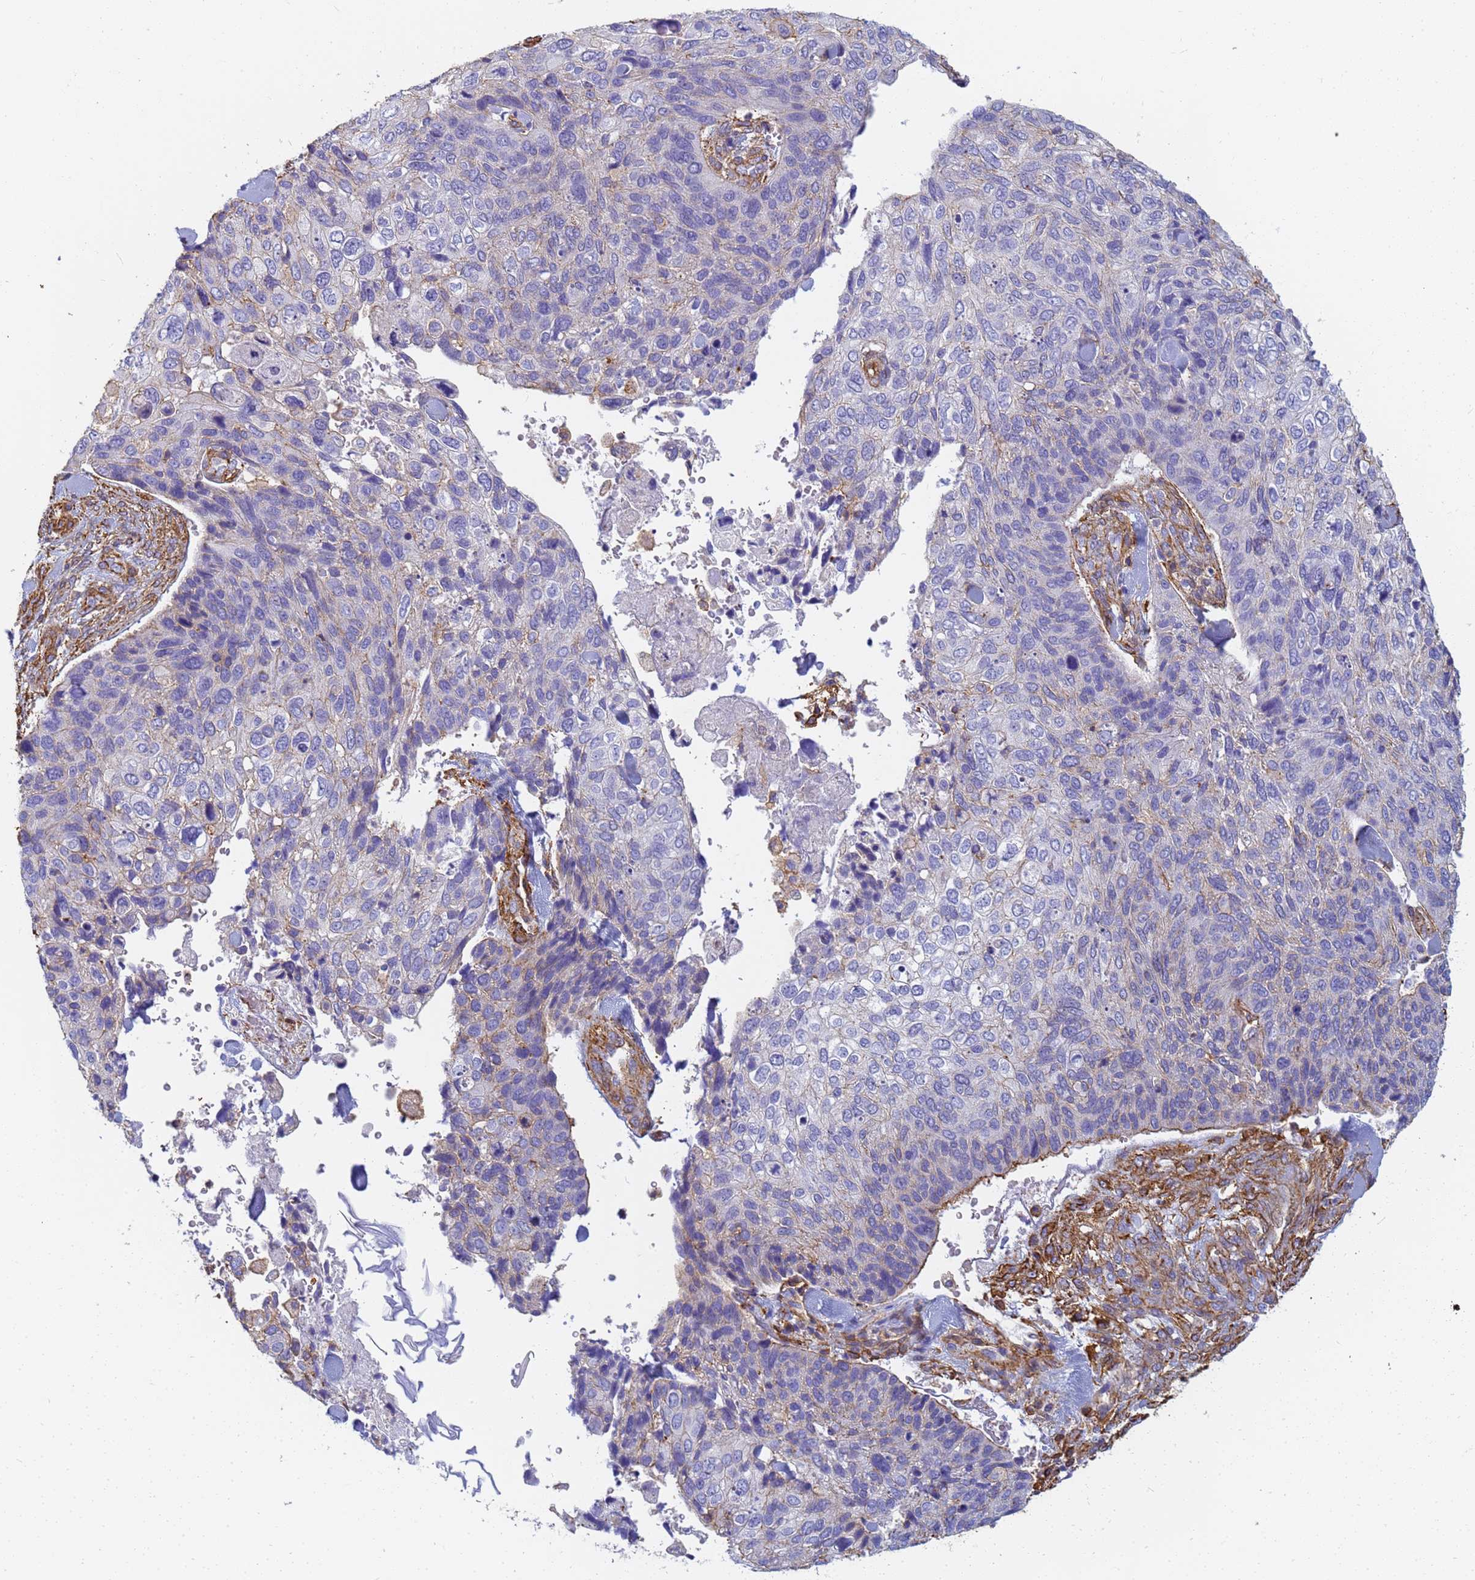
{"staining": {"intensity": "moderate", "quantity": "<25%", "location": "cytoplasmic/membranous"}, "tissue": "skin cancer", "cell_type": "Tumor cells", "image_type": "cancer", "snomed": [{"axis": "morphology", "description": "Basal cell carcinoma"}, {"axis": "topography", "description": "Skin"}], "caption": "A histopathology image of skin cancer (basal cell carcinoma) stained for a protein shows moderate cytoplasmic/membranous brown staining in tumor cells.", "gene": "TPM1", "patient": {"sex": "female", "age": 74}}